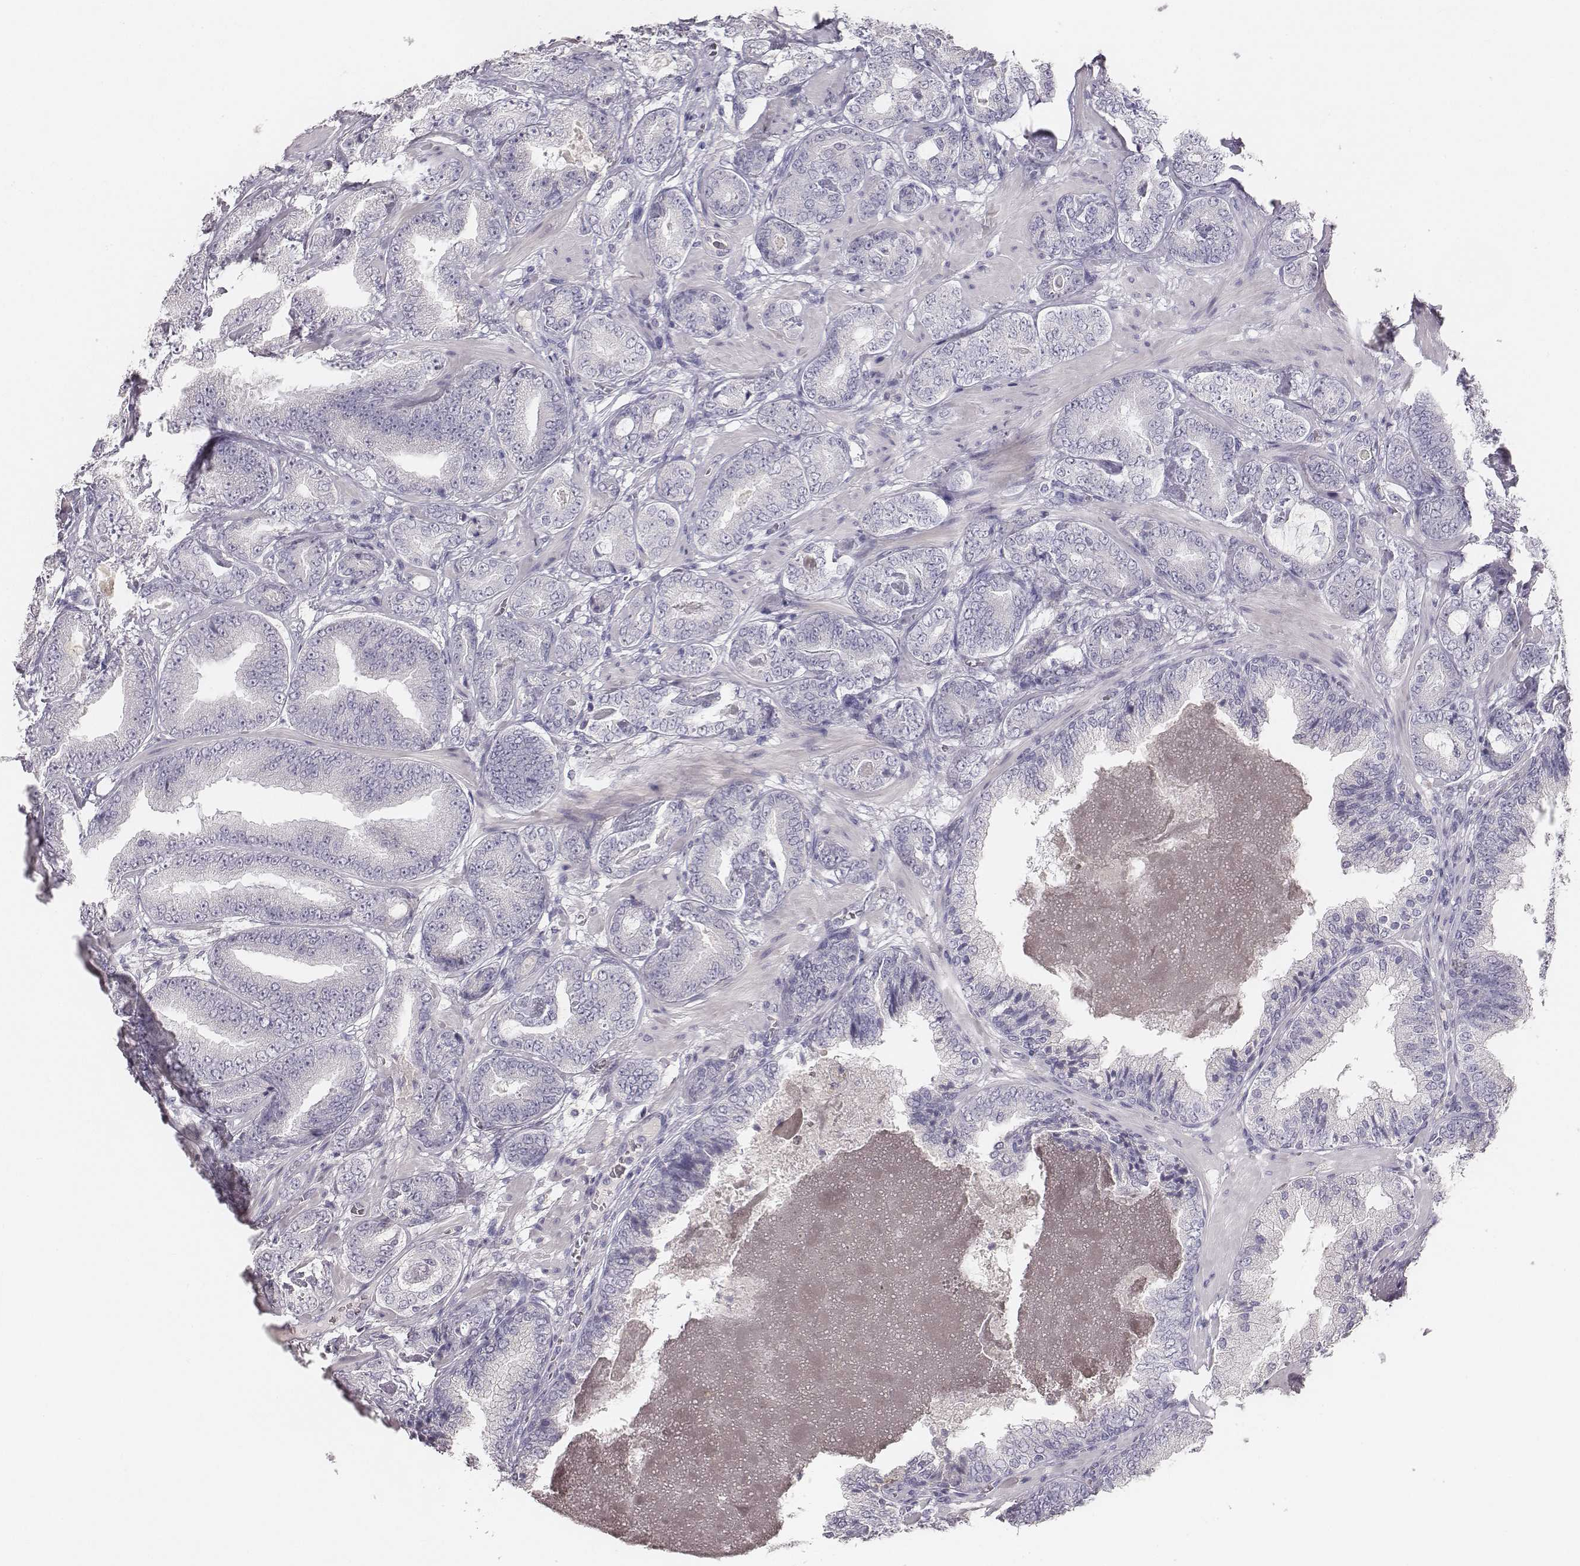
{"staining": {"intensity": "negative", "quantity": "none", "location": "none"}, "tissue": "prostate cancer", "cell_type": "Tumor cells", "image_type": "cancer", "snomed": [{"axis": "morphology", "description": "Adenocarcinoma, Low grade"}, {"axis": "topography", "description": "Prostate"}], "caption": "A micrograph of human adenocarcinoma (low-grade) (prostate) is negative for staining in tumor cells. The staining was performed using DAB to visualize the protein expression in brown, while the nuclei were stained in blue with hematoxylin (Magnification: 20x).", "gene": "MYH6", "patient": {"sex": "male", "age": 60}}